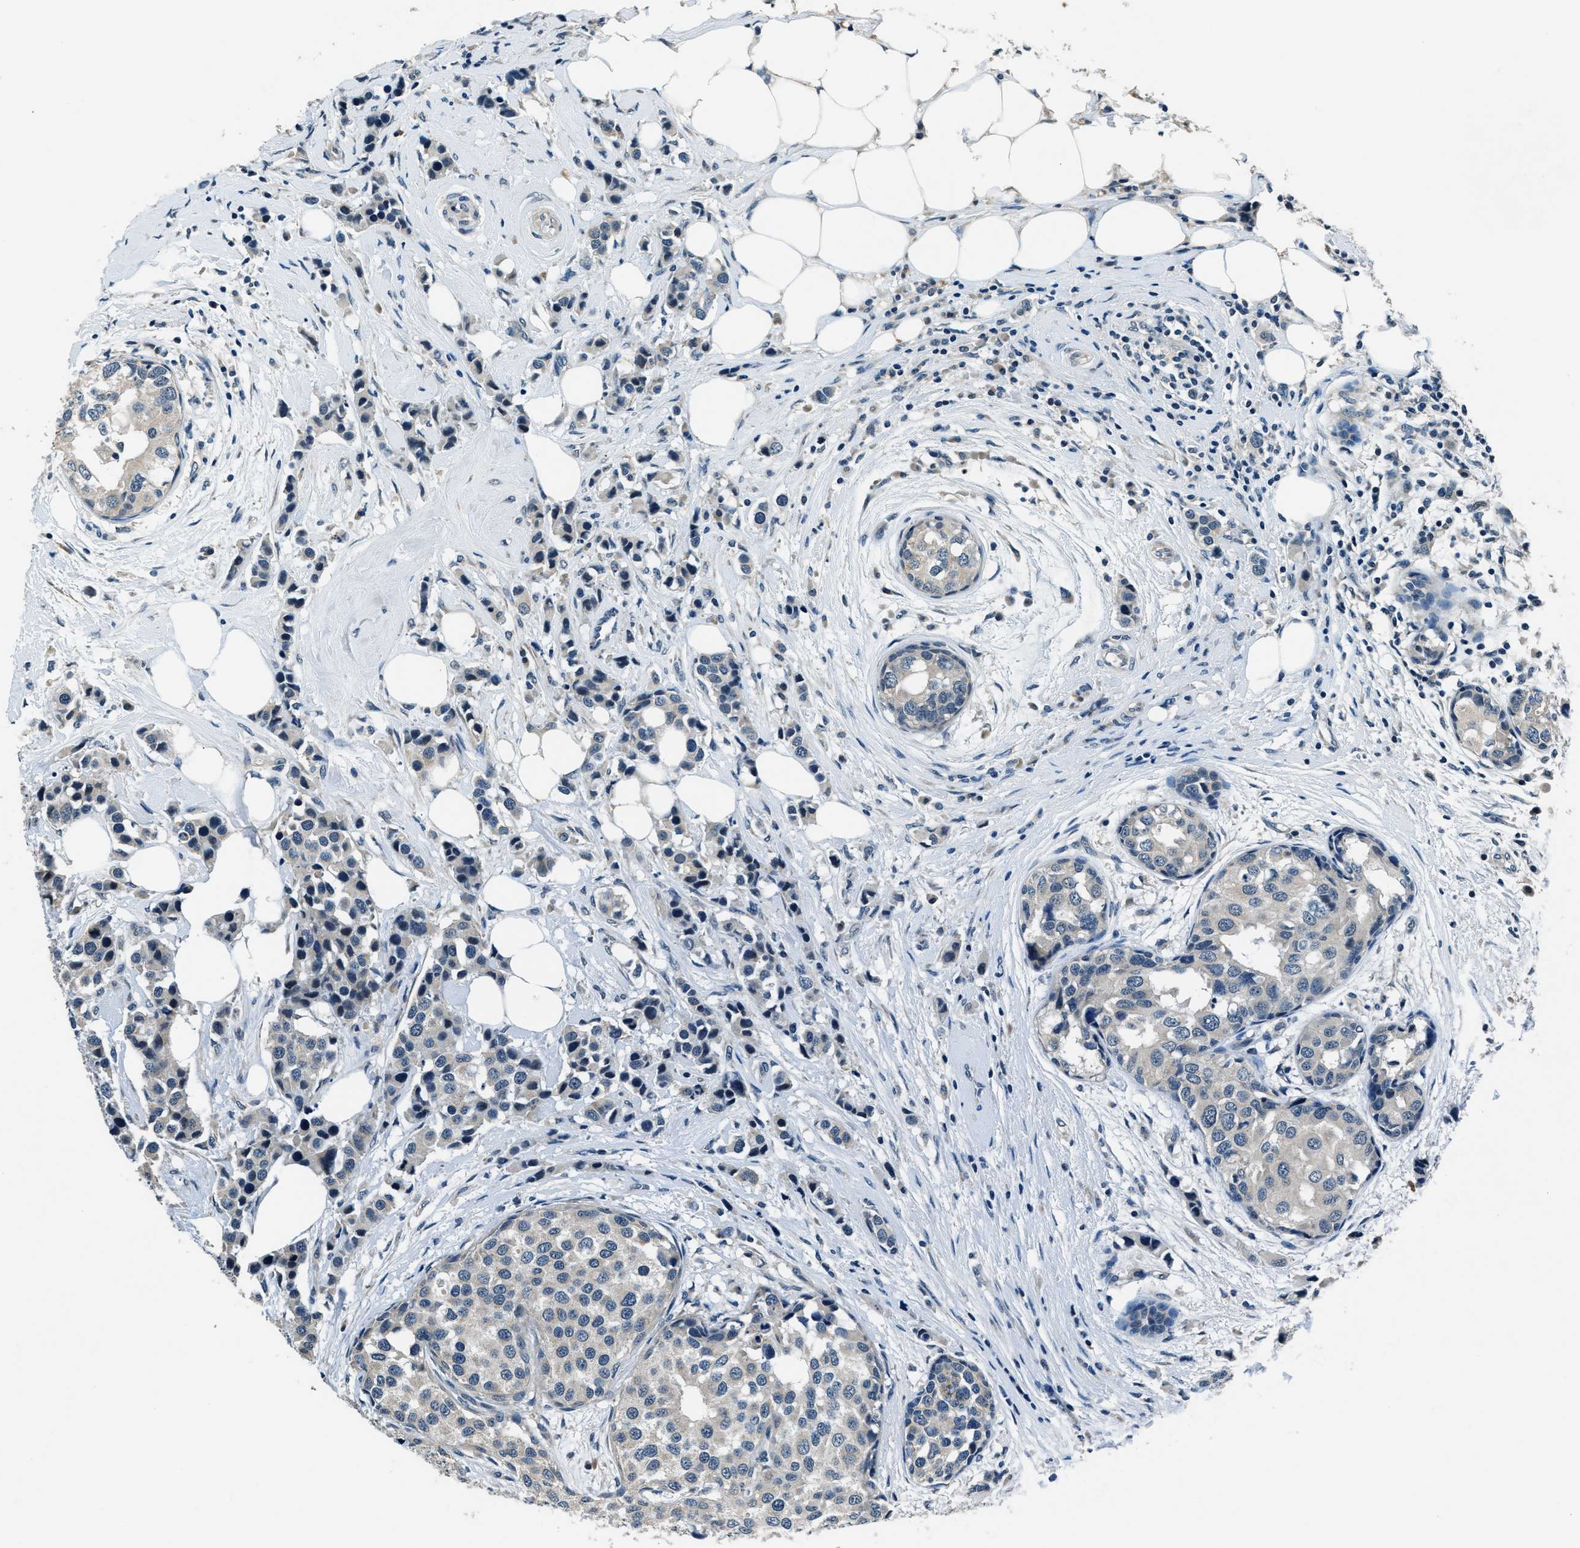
{"staining": {"intensity": "negative", "quantity": "none", "location": "none"}, "tissue": "breast cancer", "cell_type": "Tumor cells", "image_type": "cancer", "snomed": [{"axis": "morphology", "description": "Normal tissue, NOS"}, {"axis": "morphology", "description": "Duct carcinoma"}, {"axis": "topography", "description": "Breast"}], "caption": "Protein analysis of invasive ductal carcinoma (breast) reveals no significant expression in tumor cells.", "gene": "NME8", "patient": {"sex": "female", "age": 50}}